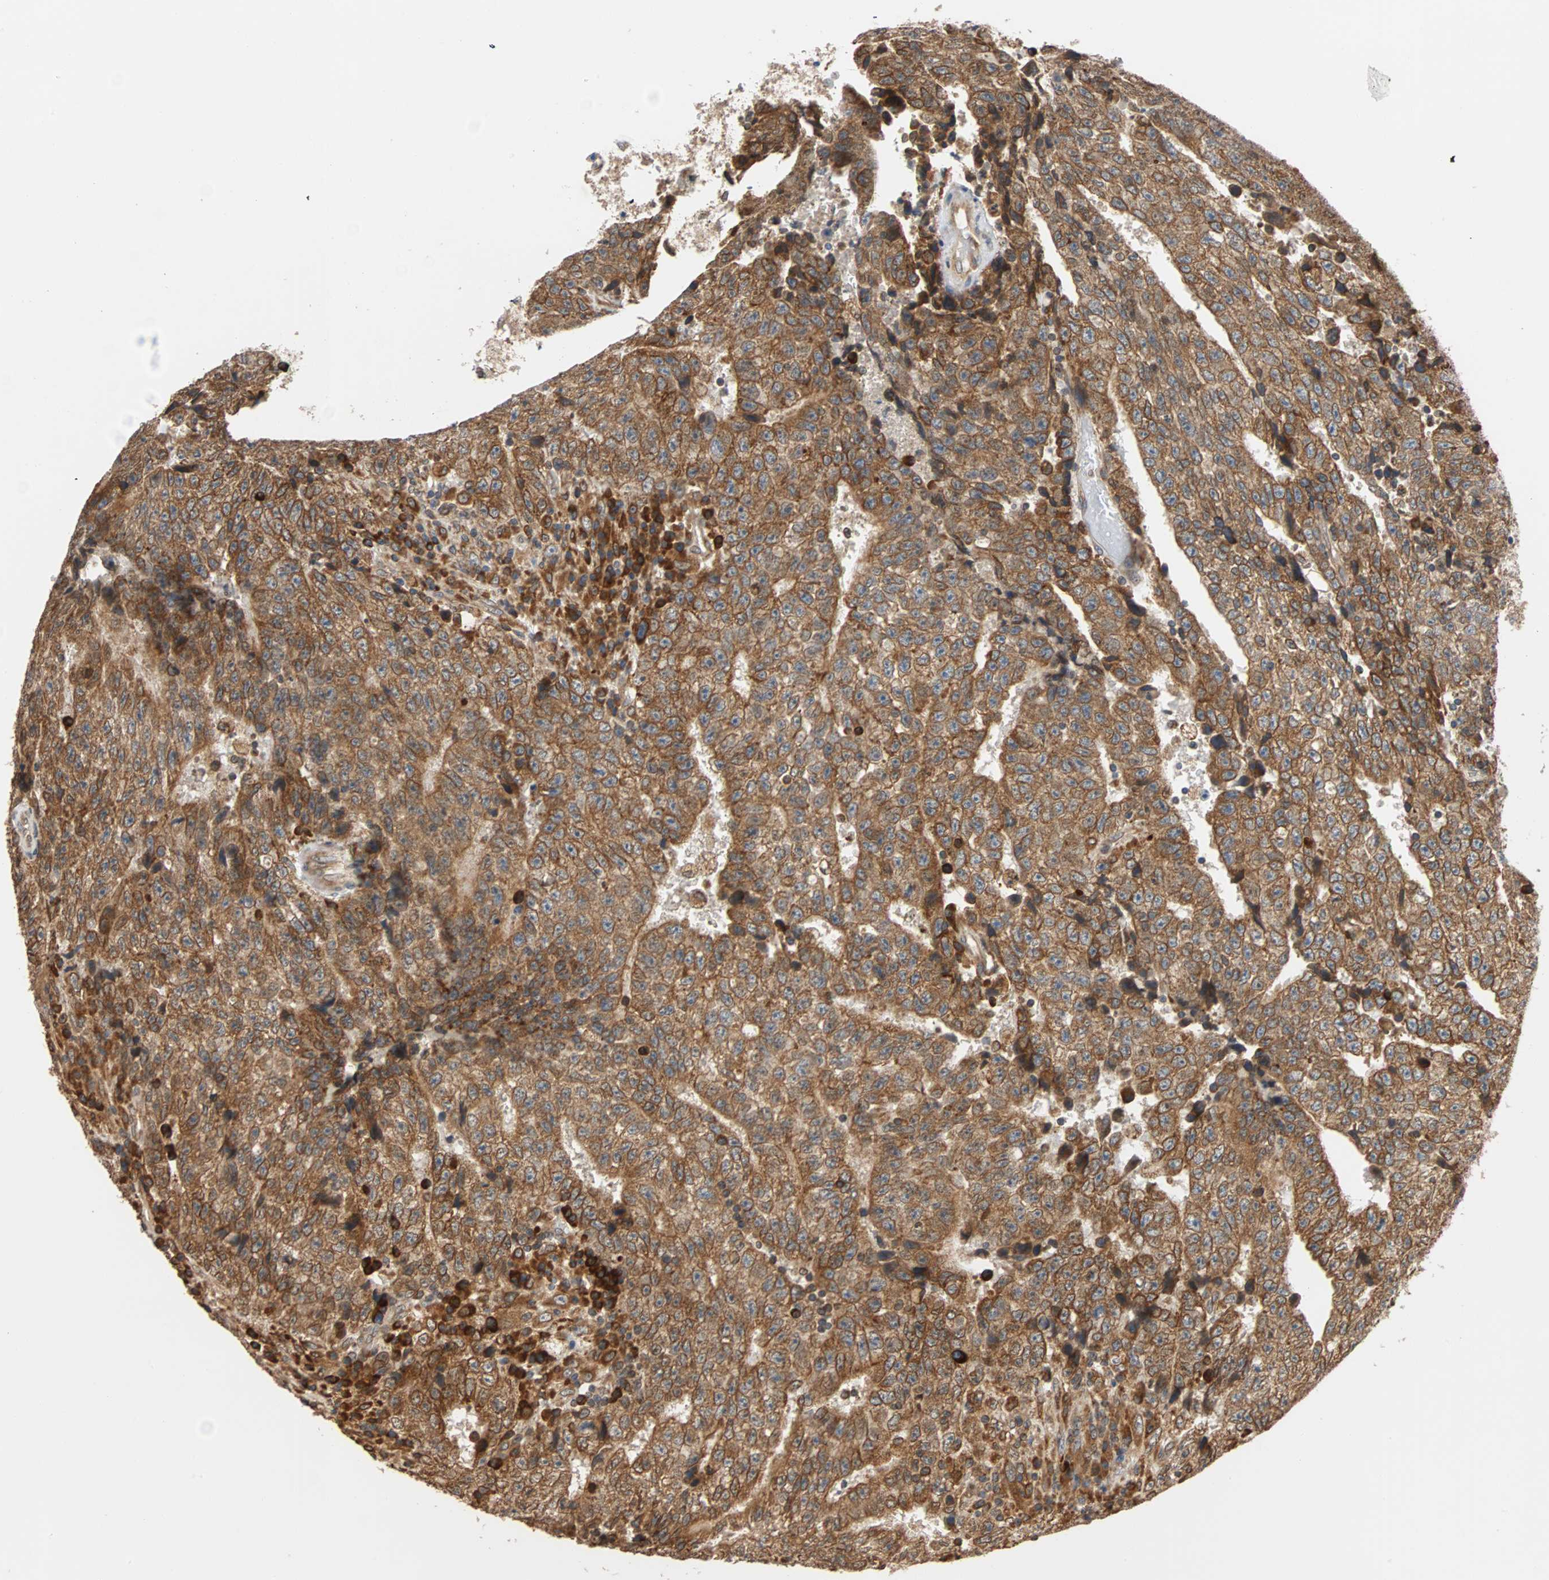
{"staining": {"intensity": "strong", "quantity": ">75%", "location": "cytoplasmic/membranous"}, "tissue": "testis cancer", "cell_type": "Tumor cells", "image_type": "cancer", "snomed": [{"axis": "morphology", "description": "Necrosis, NOS"}, {"axis": "morphology", "description": "Carcinoma, Embryonal, NOS"}, {"axis": "topography", "description": "Testis"}], "caption": "Tumor cells show strong cytoplasmic/membranous staining in about >75% of cells in embryonal carcinoma (testis).", "gene": "AUP1", "patient": {"sex": "male", "age": 19}}